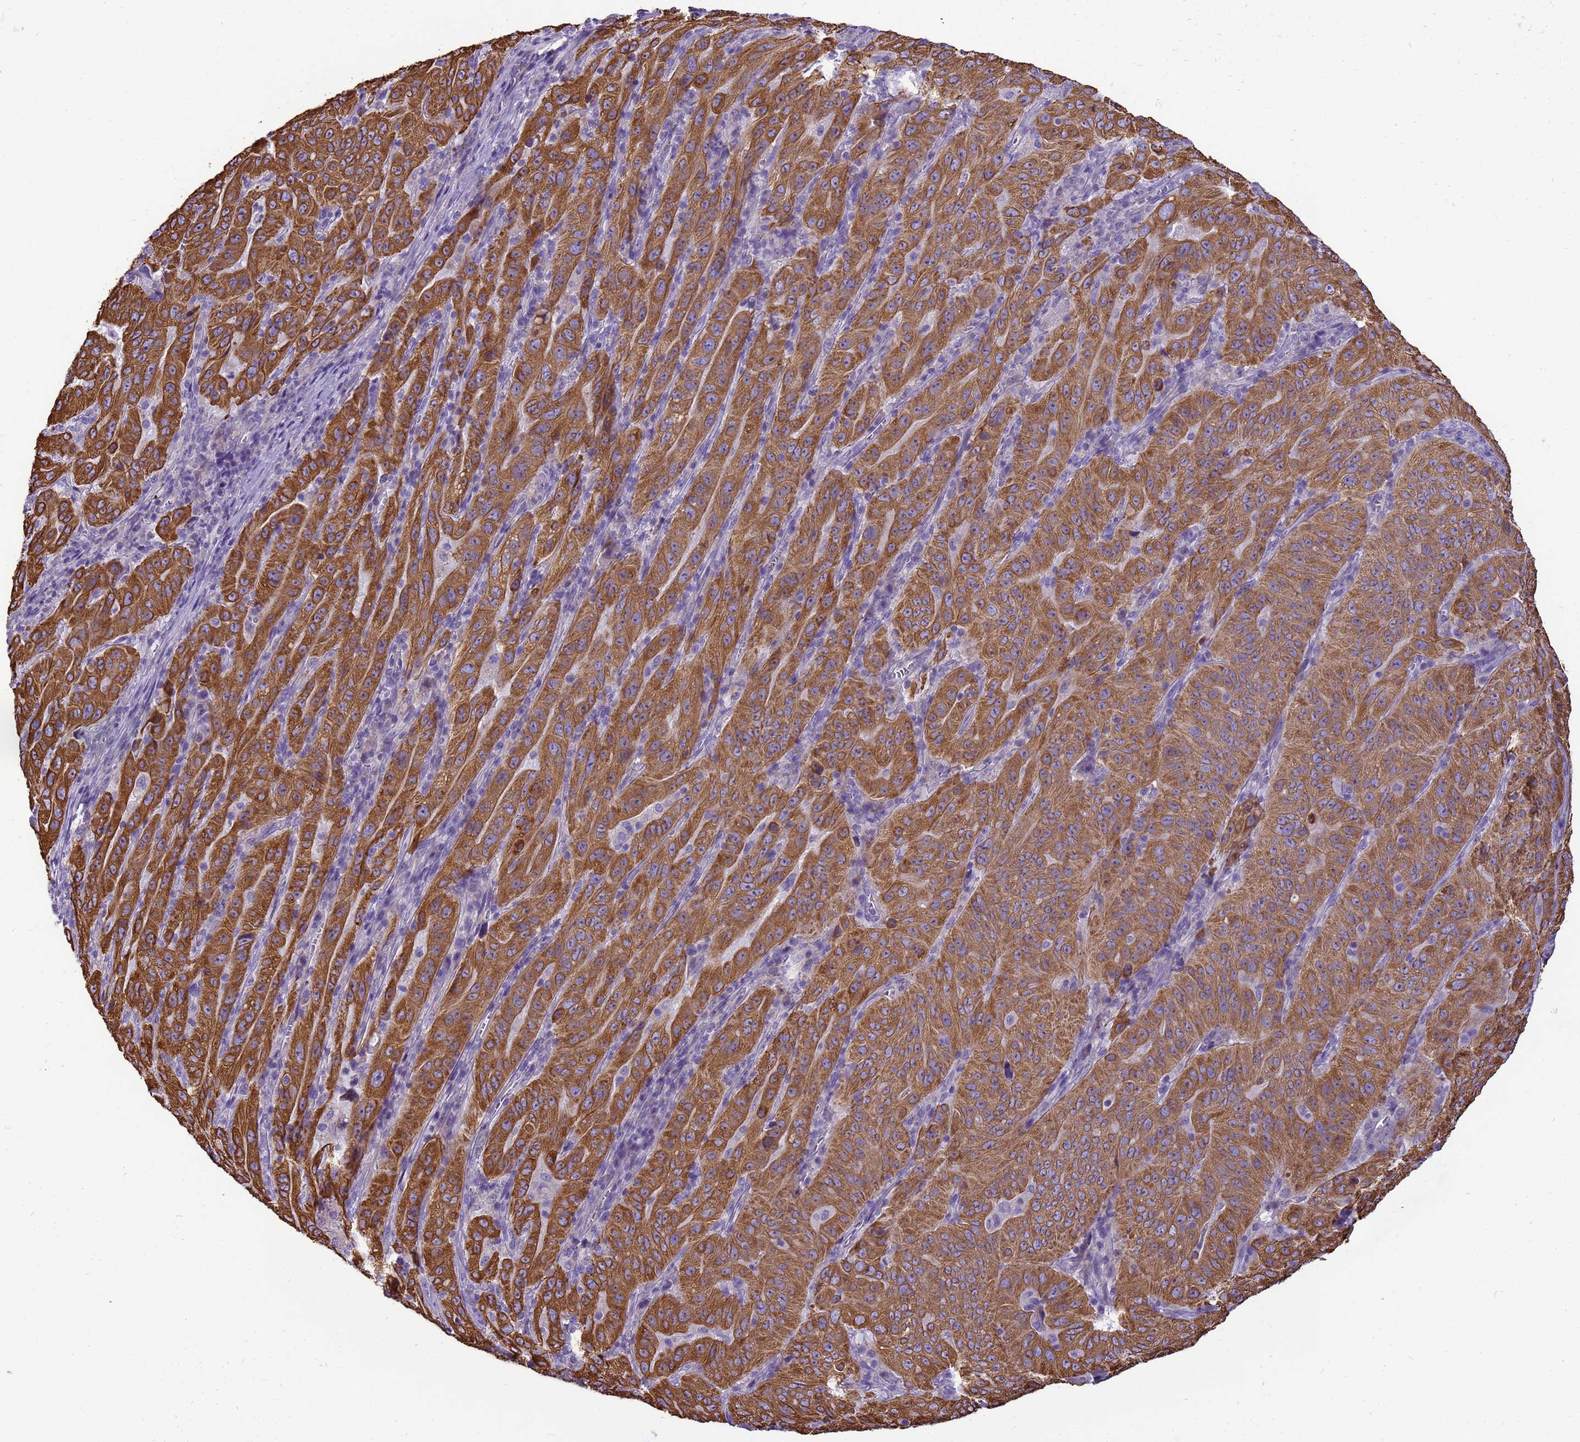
{"staining": {"intensity": "strong", "quantity": ">75%", "location": "cytoplasmic/membranous"}, "tissue": "pancreatic cancer", "cell_type": "Tumor cells", "image_type": "cancer", "snomed": [{"axis": "morphology", "description": "Adenocarcinoma, NOS"}, {"axis": "topography", "description": "Pancreas"}], "caption": "Human adenocarcinoma (pancreatic) stained with a brown dye shows strong cytoplasmic/membranous positive staining in about >75% of tumor cells.", "gene": "PIEZO2", "patient": {"sex": "male", "age": 63}}